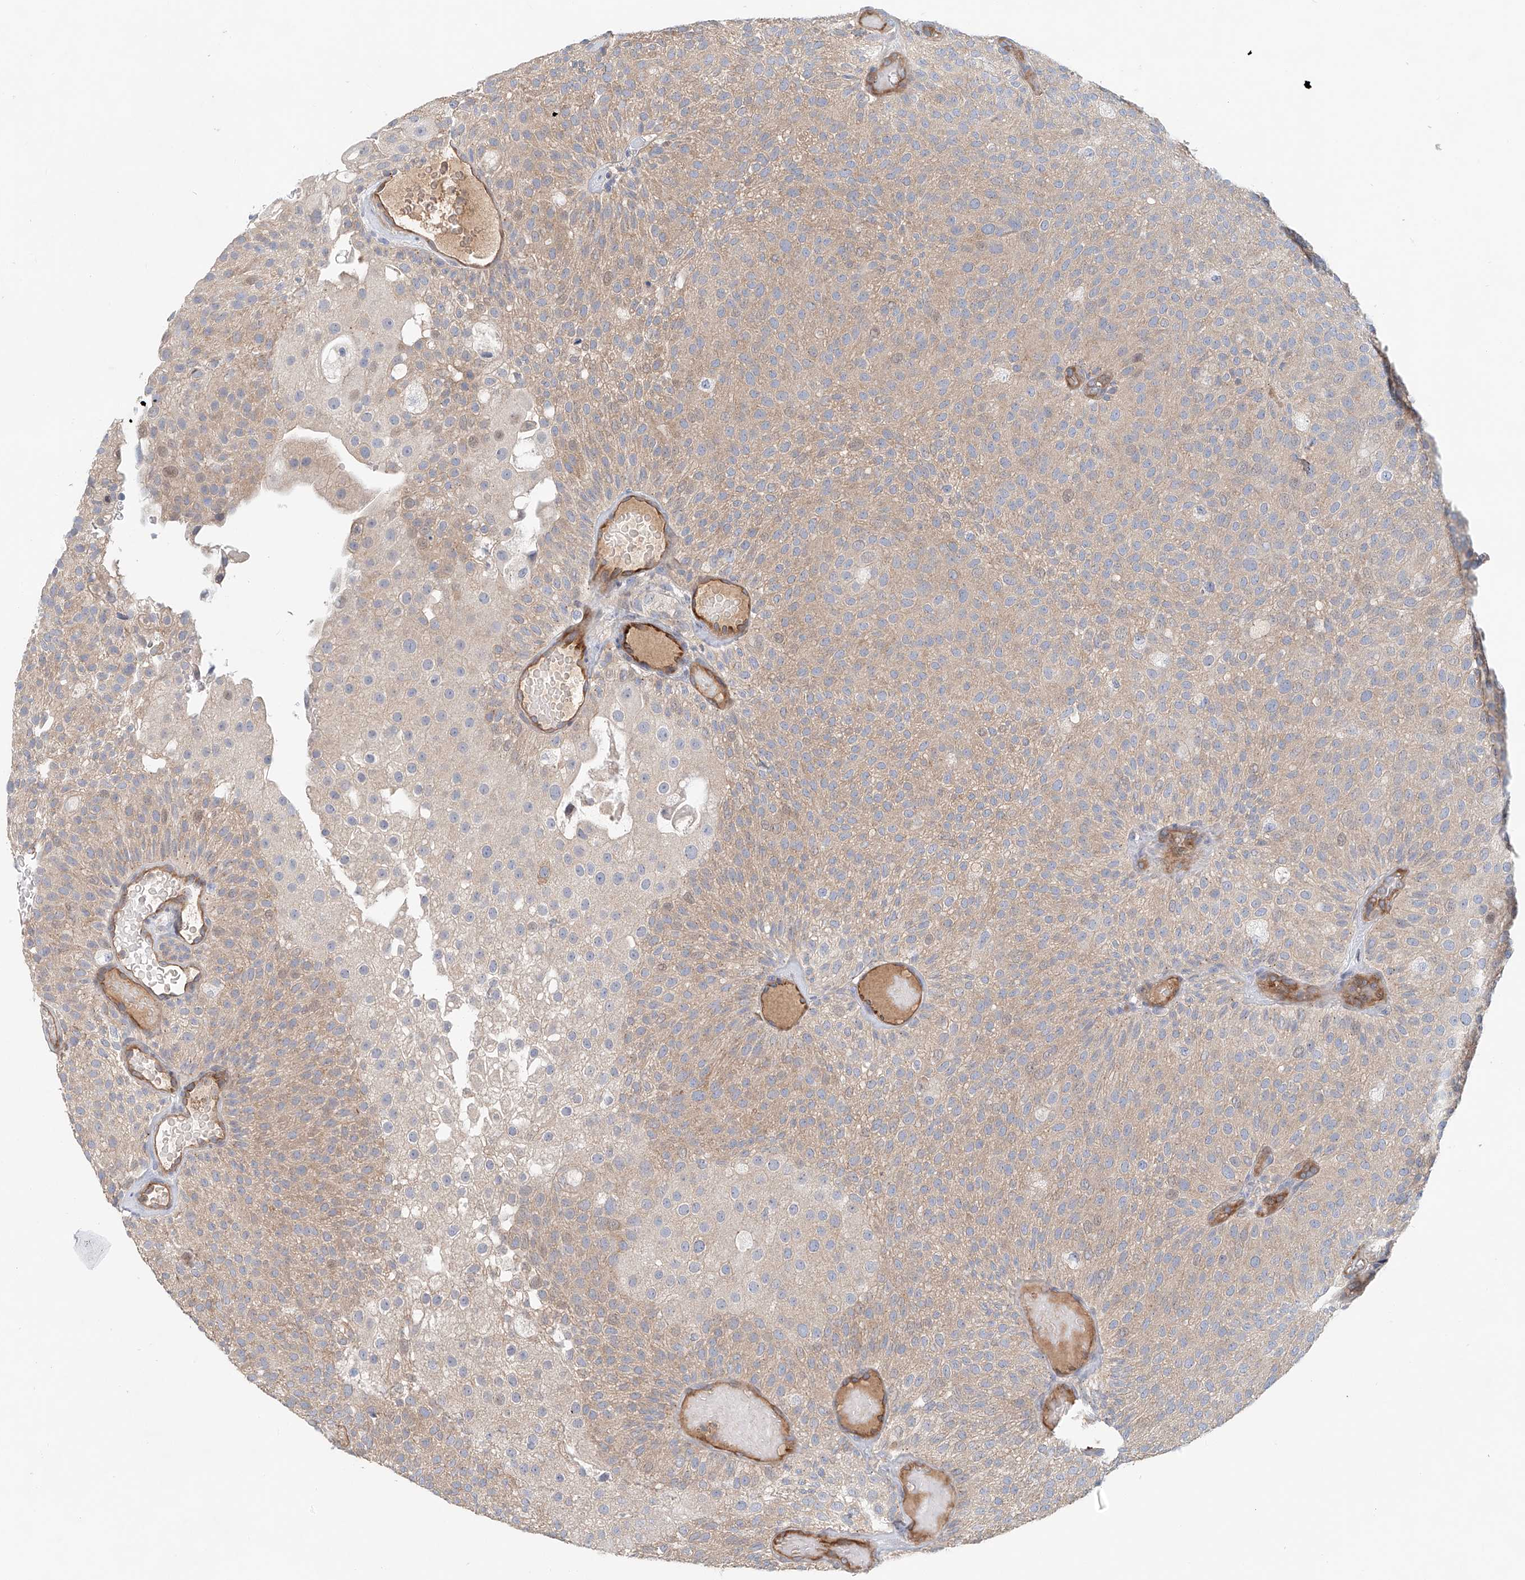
{"staining": {"intensity": "weak", "quantity": ">75%", "location": "cytoplasmic/membranous"}, "tissue": "urothelial cancer", "cell_type": "Tumor cells", "image_type": "cancer", "snomed": [{"axis": "morphology", "description": "Urothelial carcinoma, Low grade"}, {"axis": "topography", "description": "Urinary bladder"}], "caption": "IHC micrograph of low-grade urothelial carcinoma stained for a protein (brown), which displays low levels of weak cytoplasmic/membranous positivity in about >75% of tumor cells.", "gene": "FRYL", "patient": {"sex": "male", "age": 78}}